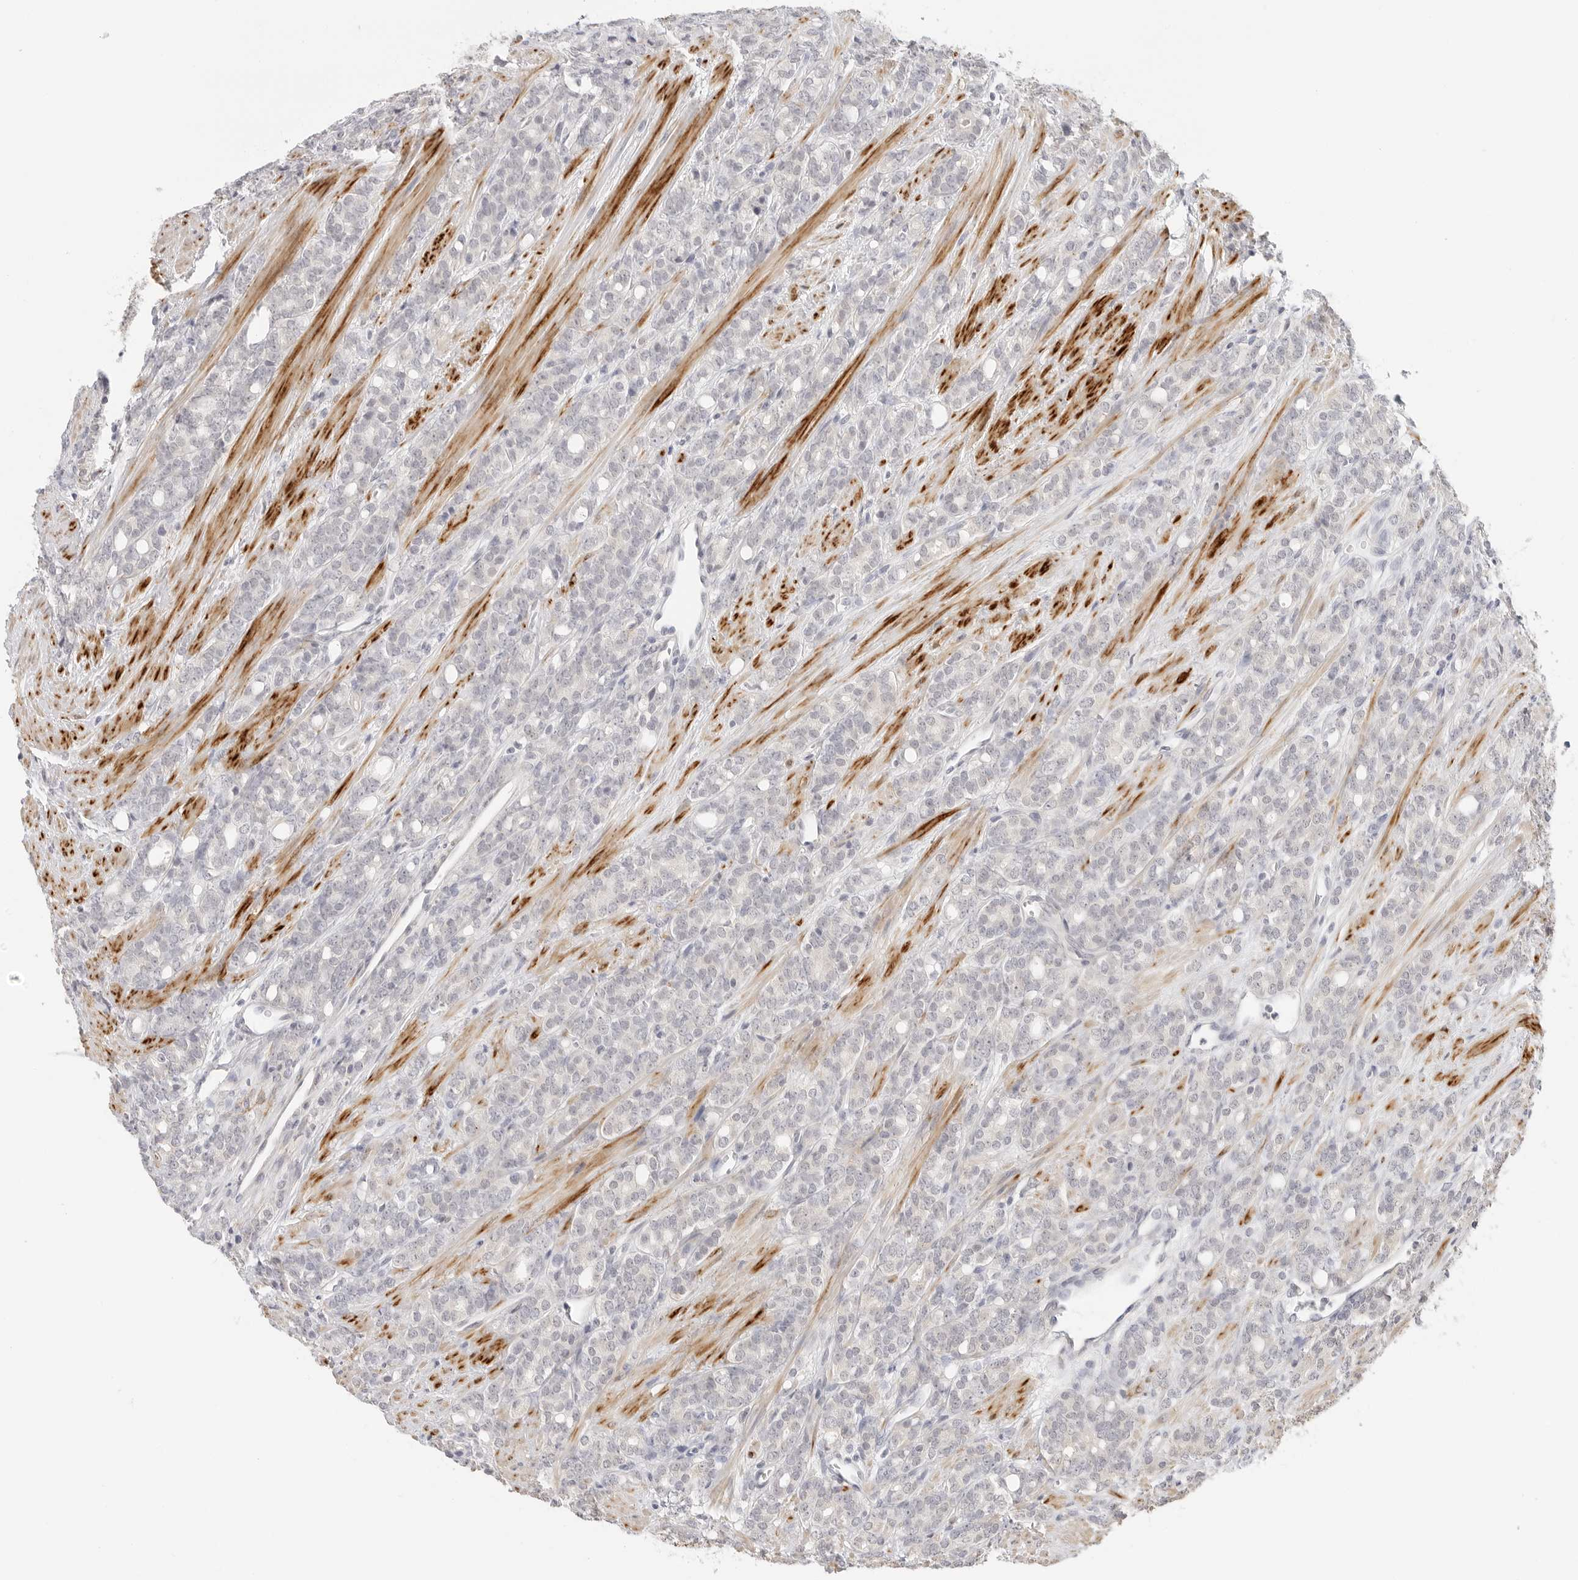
{"staining": {"intensity": "negative", "quantity": "none", "location": "none"}, "tissue": "prostate cancer", "cell_type": "Tumor cells", "image_type": "cancer", "snomed": [{"axis": "morphology", "description": "Adenocarcinoma, High grade"}, {"axis": "topography", "description": "Prostate"}], "caption": "This is a image of immunohistochemistry staining of prostate high-grade adenocarcinoma, which shows no staining in tumor cells. (DAB IHC visualized using brightfield microscopy, high magnification).", "gene": "PCDH19", "patient": {"sex": "male", "age": 62}}